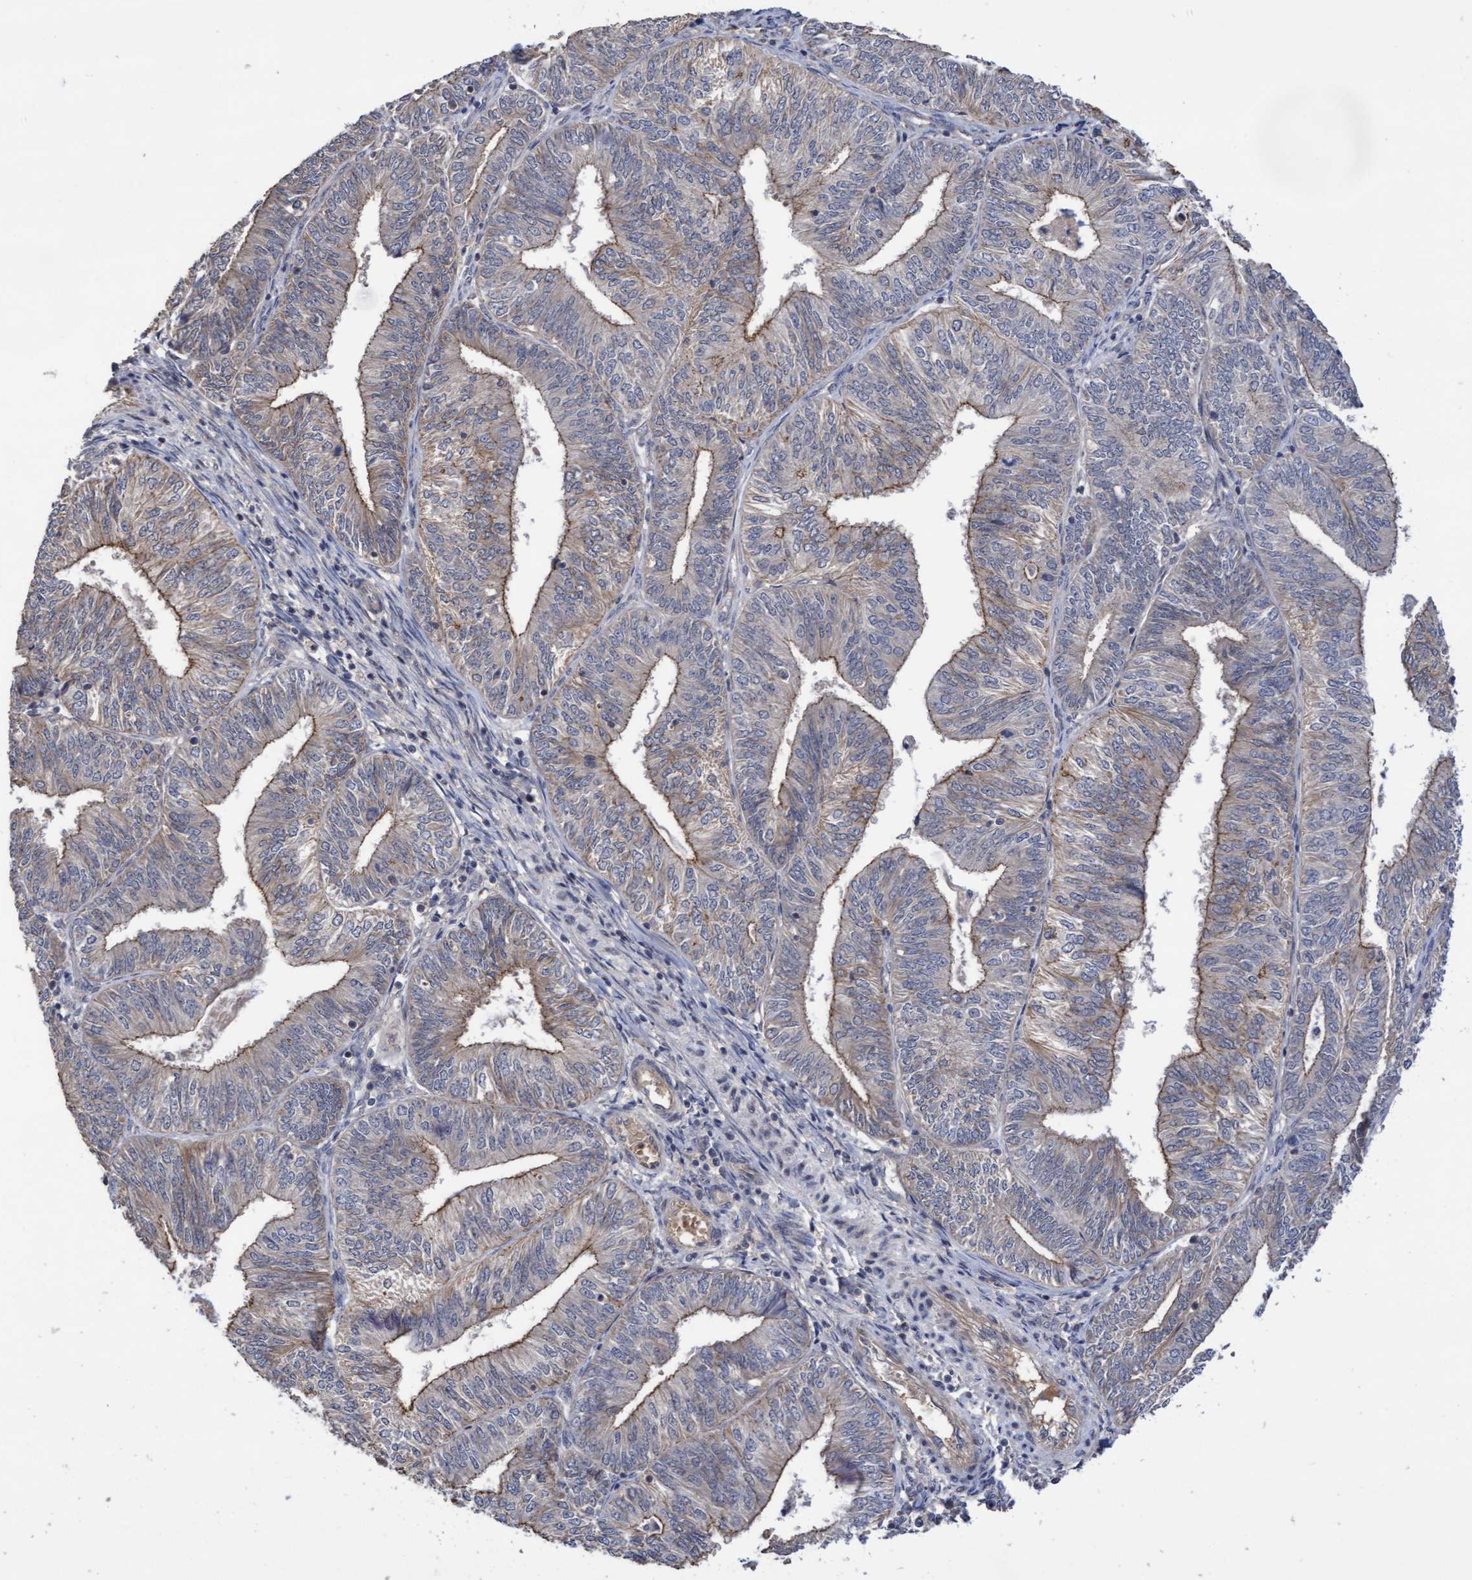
{"staining": {"intensity": "weak", "quantity": ">75%", "location": "cytoplasmic/membranous"}, "tissue": "endometrial cancer", "cell_type": "Tumor cells", "image_type": "cancer", "snomed": [{"axis": "morphology", "description": "Adenocarcinoma, NOS"}, {"axis": "topography", "description": "Endometrium"}], "caption": "The micrograph displays staining of endometrial adenocarcinoma, revealing weak cytoplasmic/membranous protein positivity (brown color) within tumor cells.", "gene": "COBL", "patient": {"sex": "female", "age": 58}}